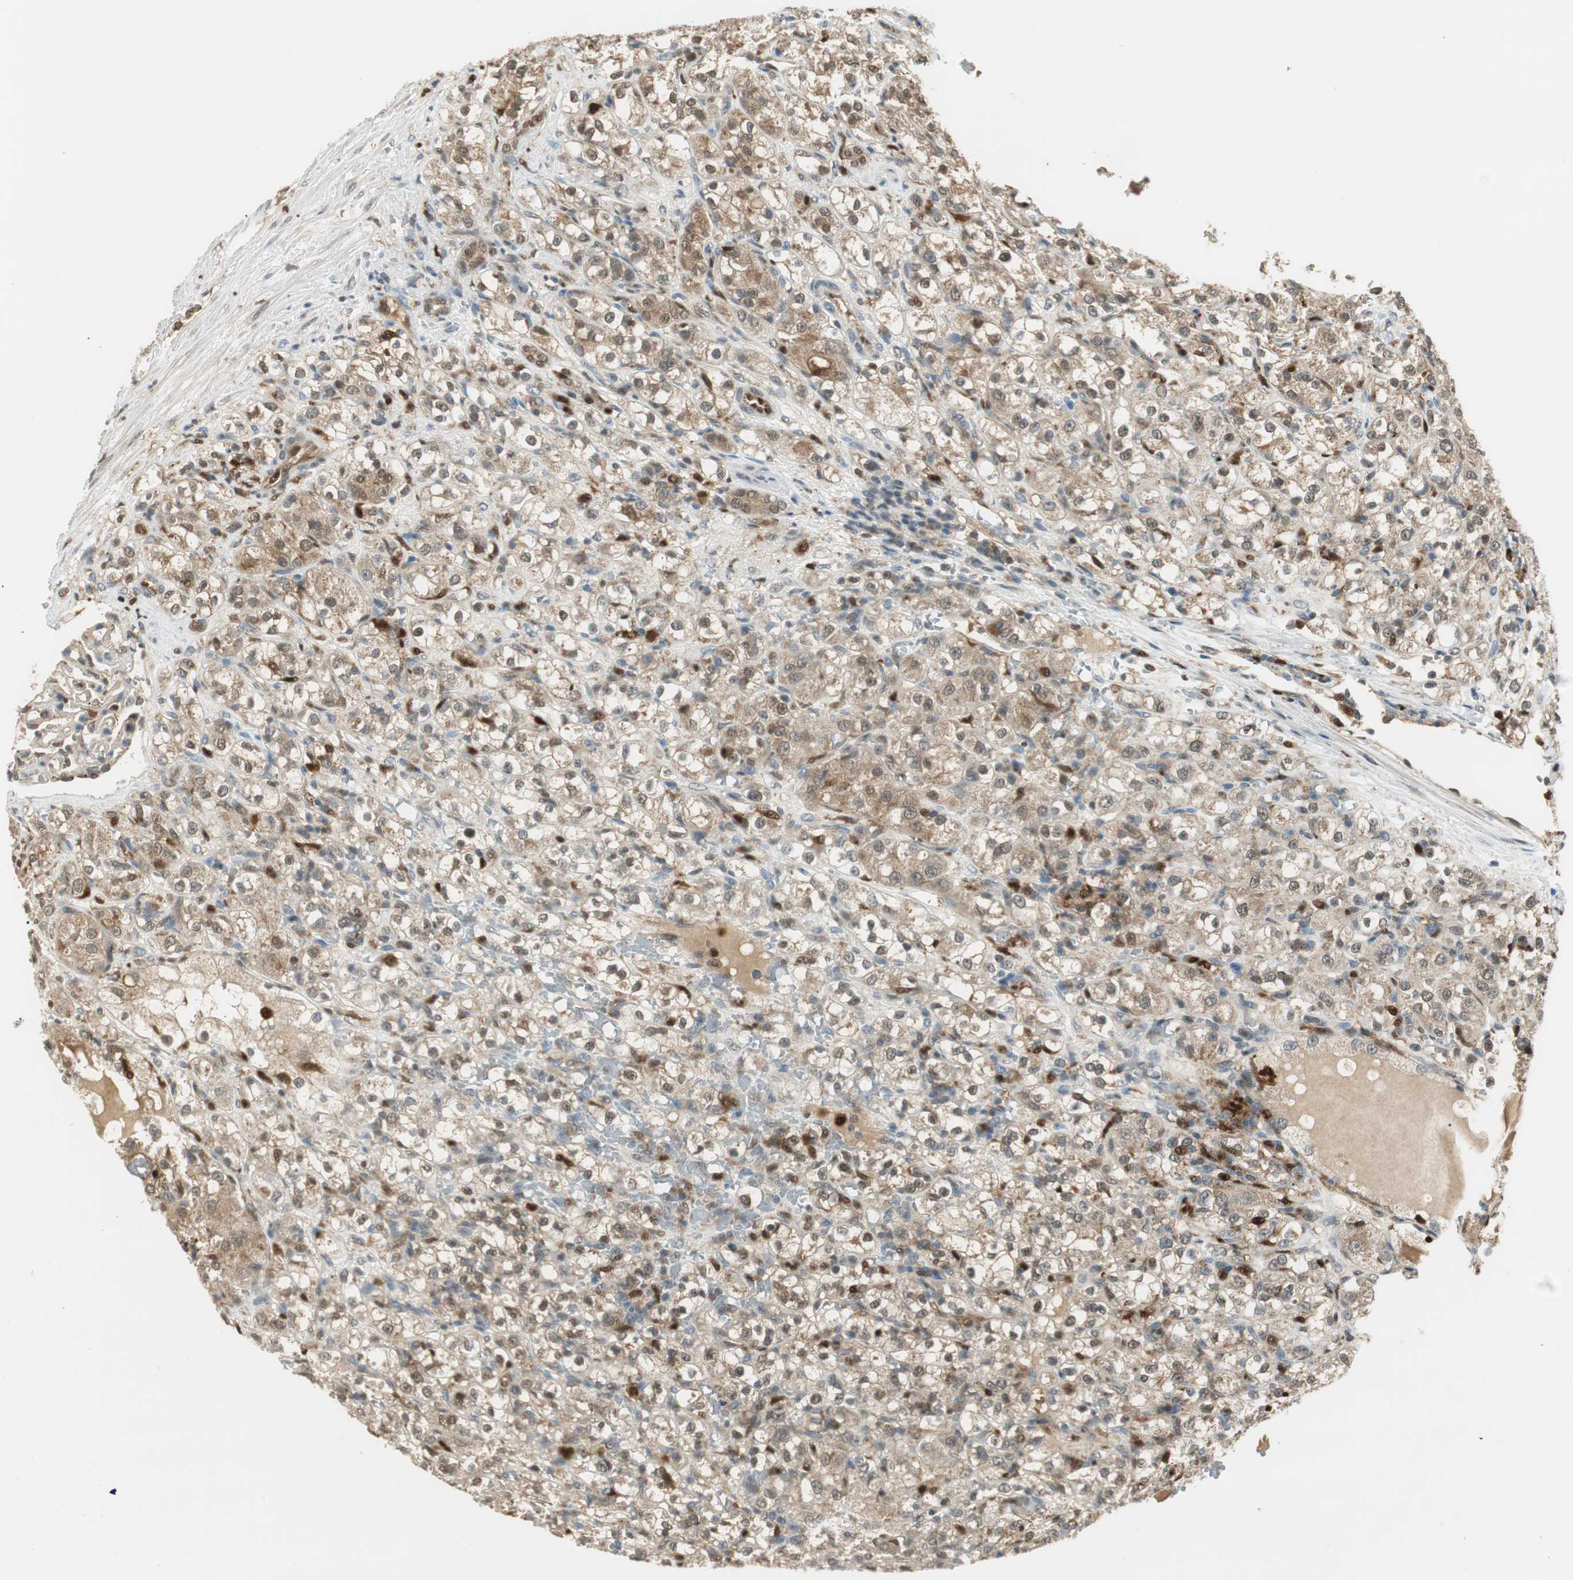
{"staining": {"intensity": "moderate", "quantity": ">75%", "location": "cytoplasmic/membranous,nuclear"}, "tissue": "renal cancer", "cell_type": "Tumor cells", "image_type": "cancer", "snomed": [{"axis": "morphology", "description": "Normal tissue, NOS"}, {"axis": "morphology", "description": "Adenocarcinoma, NOS"}, {"axis": "topography", "description": "Kidney"}], "caption": "Immunohistochemical staining of human renal cancer shows medium levels of moderate cytoplasmic/membranous and nuclear staining in about >75% of tumor cells.", "gene": "LTA4H", "patient": {"sex": "male", "age": 61}}